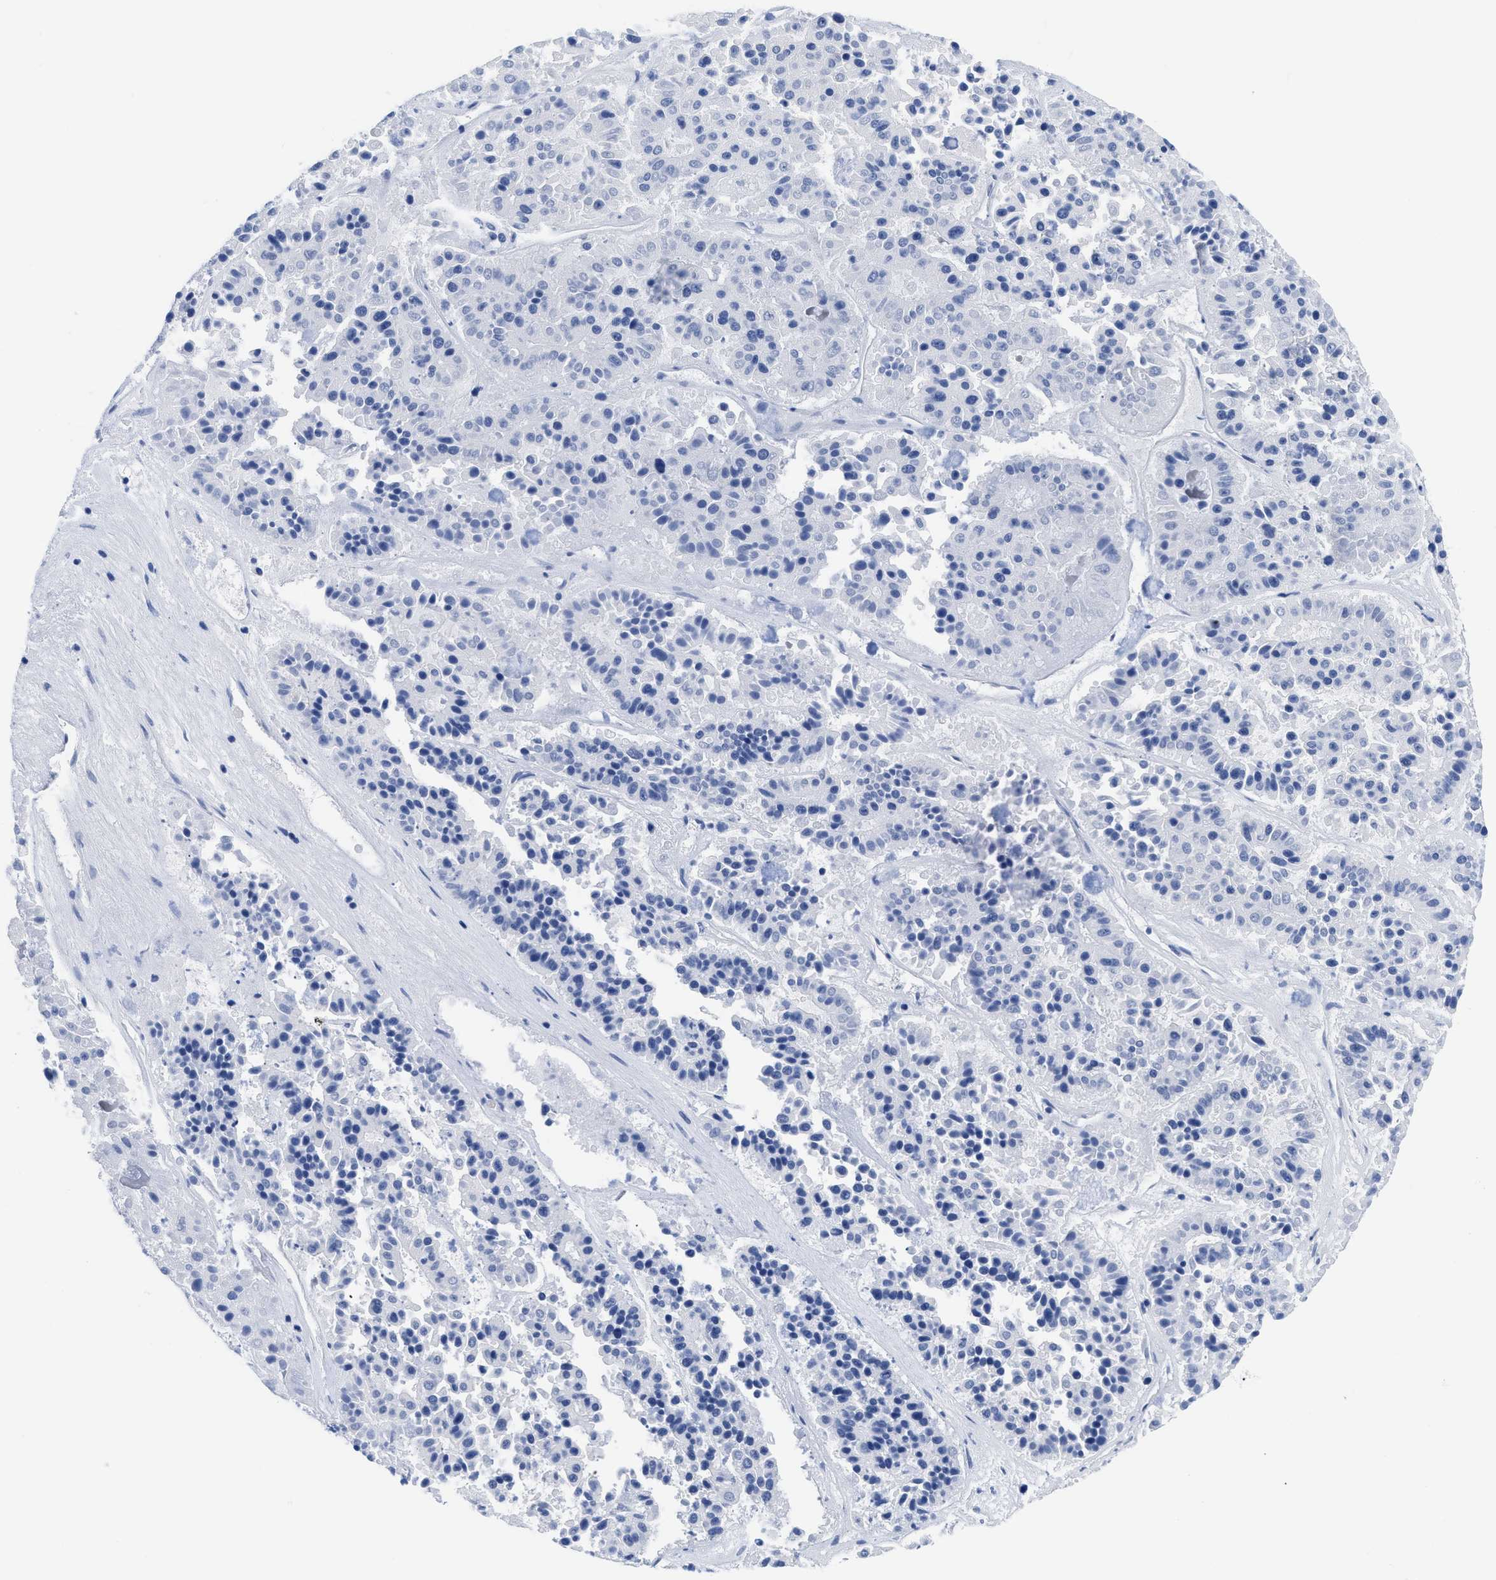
{"staining": {"intensity": "negative", "quantity": "none", "location": "none"}, "tissue": "pancreatic cancer", "cell_type": "Tumor cells", "image_type": "cancer", "snomed": [{"axis": "morphology", "description": "Adenocarcinoma, NOS"}, {"axis": "topography", "description": "Pancreas"}], "caption": "Immunohistochemistry (IHC) of pancreatic adenocarcinoma shows no staining in tumor cells.", "gene": "TREML1", "patient": {"sex": "male", "age": 50}}